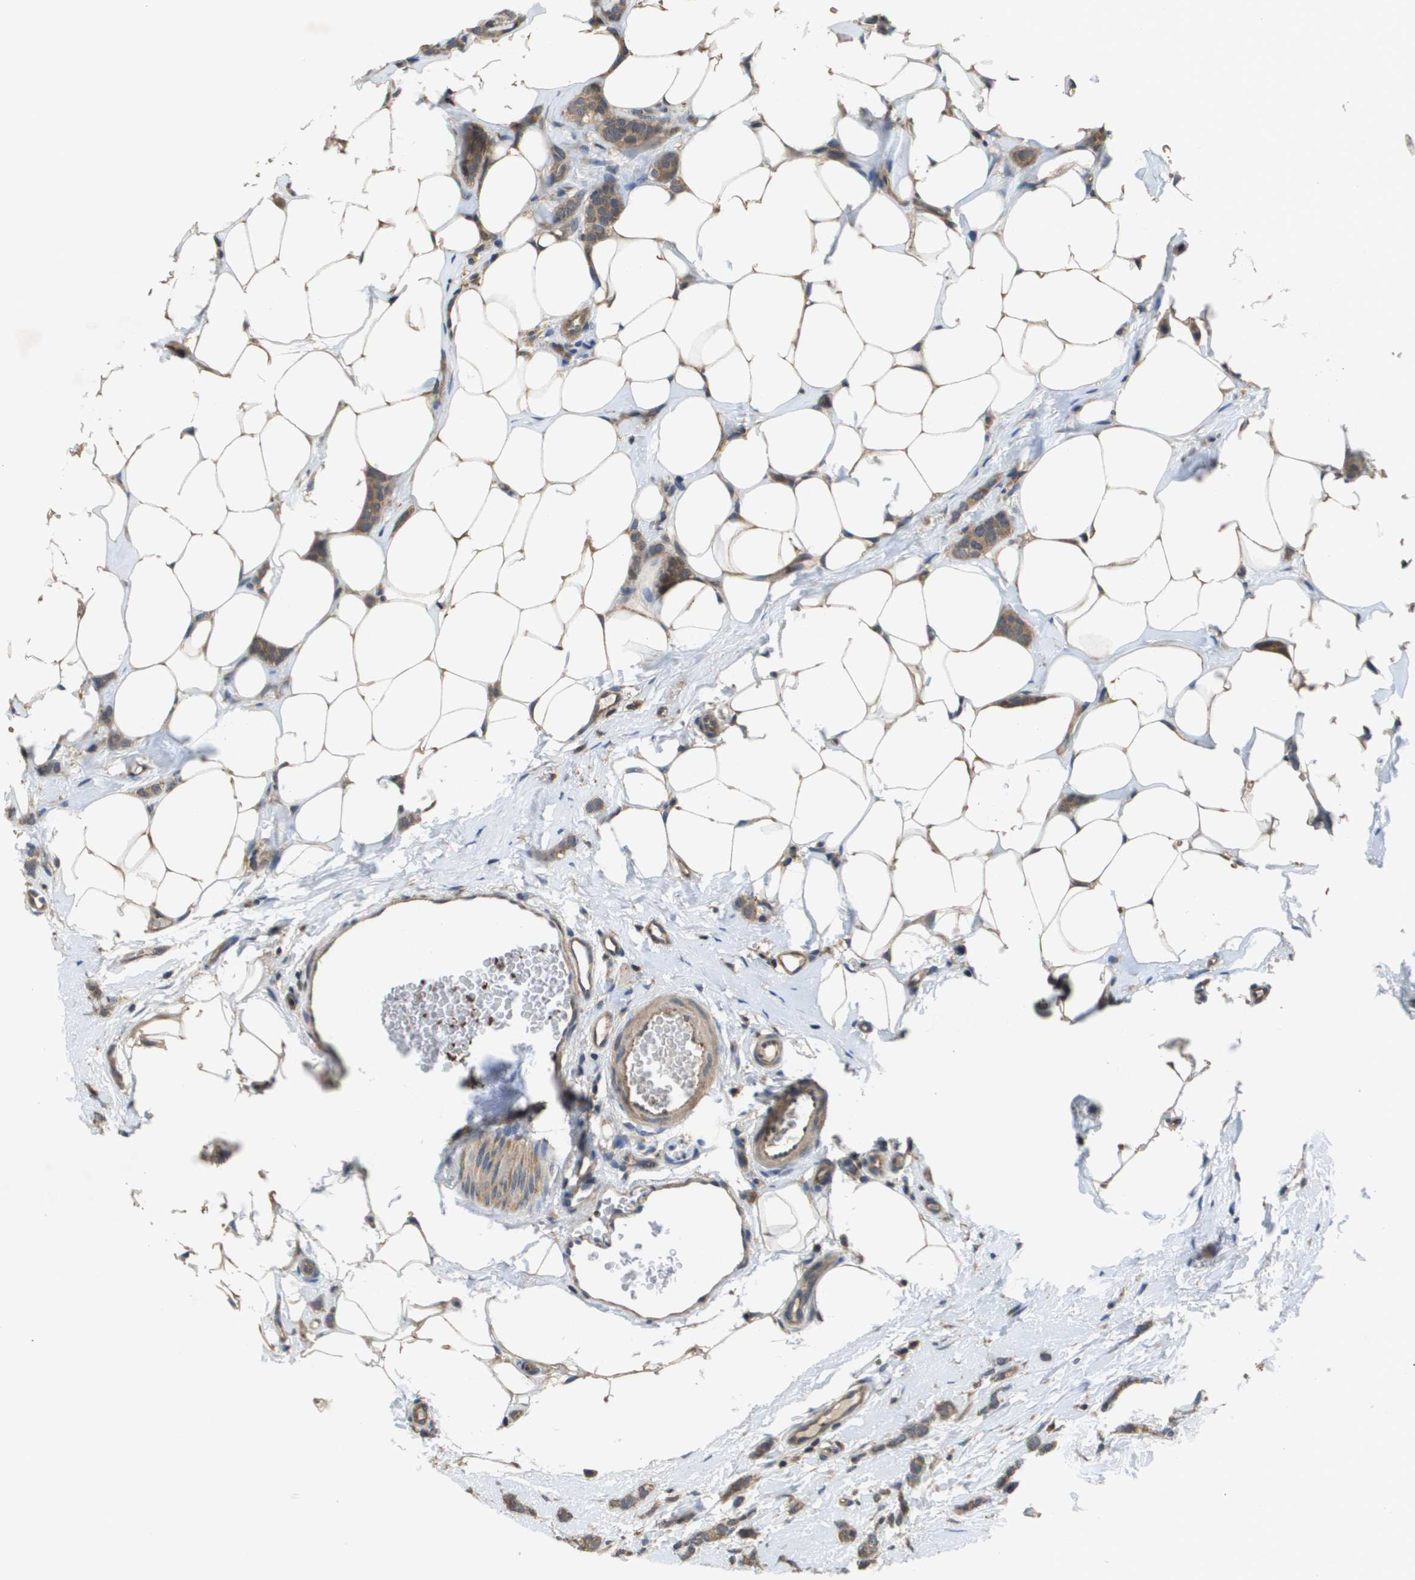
{"staining": {"intensity": "moderate", "quantity": ">75%", "location": "cytoplasmic/membranous"}, "tissue": "breast cancer", "cell_type": "Tumor cells", "image_type": "cancer", "snomed": [{"axis": "morphology", "description": "Lobular carcinoma"}, {"axis": "topography", "description": "Skin"}, {"axis": "topography", "description": "Breast"}], "caption": "Immunohistochemical staining of human breast cancer (lobular carcinoma) exhibits moderate cytoplasmic/membranous protein positivity in about >75% of tumor cells.", "gene": "RBM38", "patient": {"sex": "female", "age": 46}}